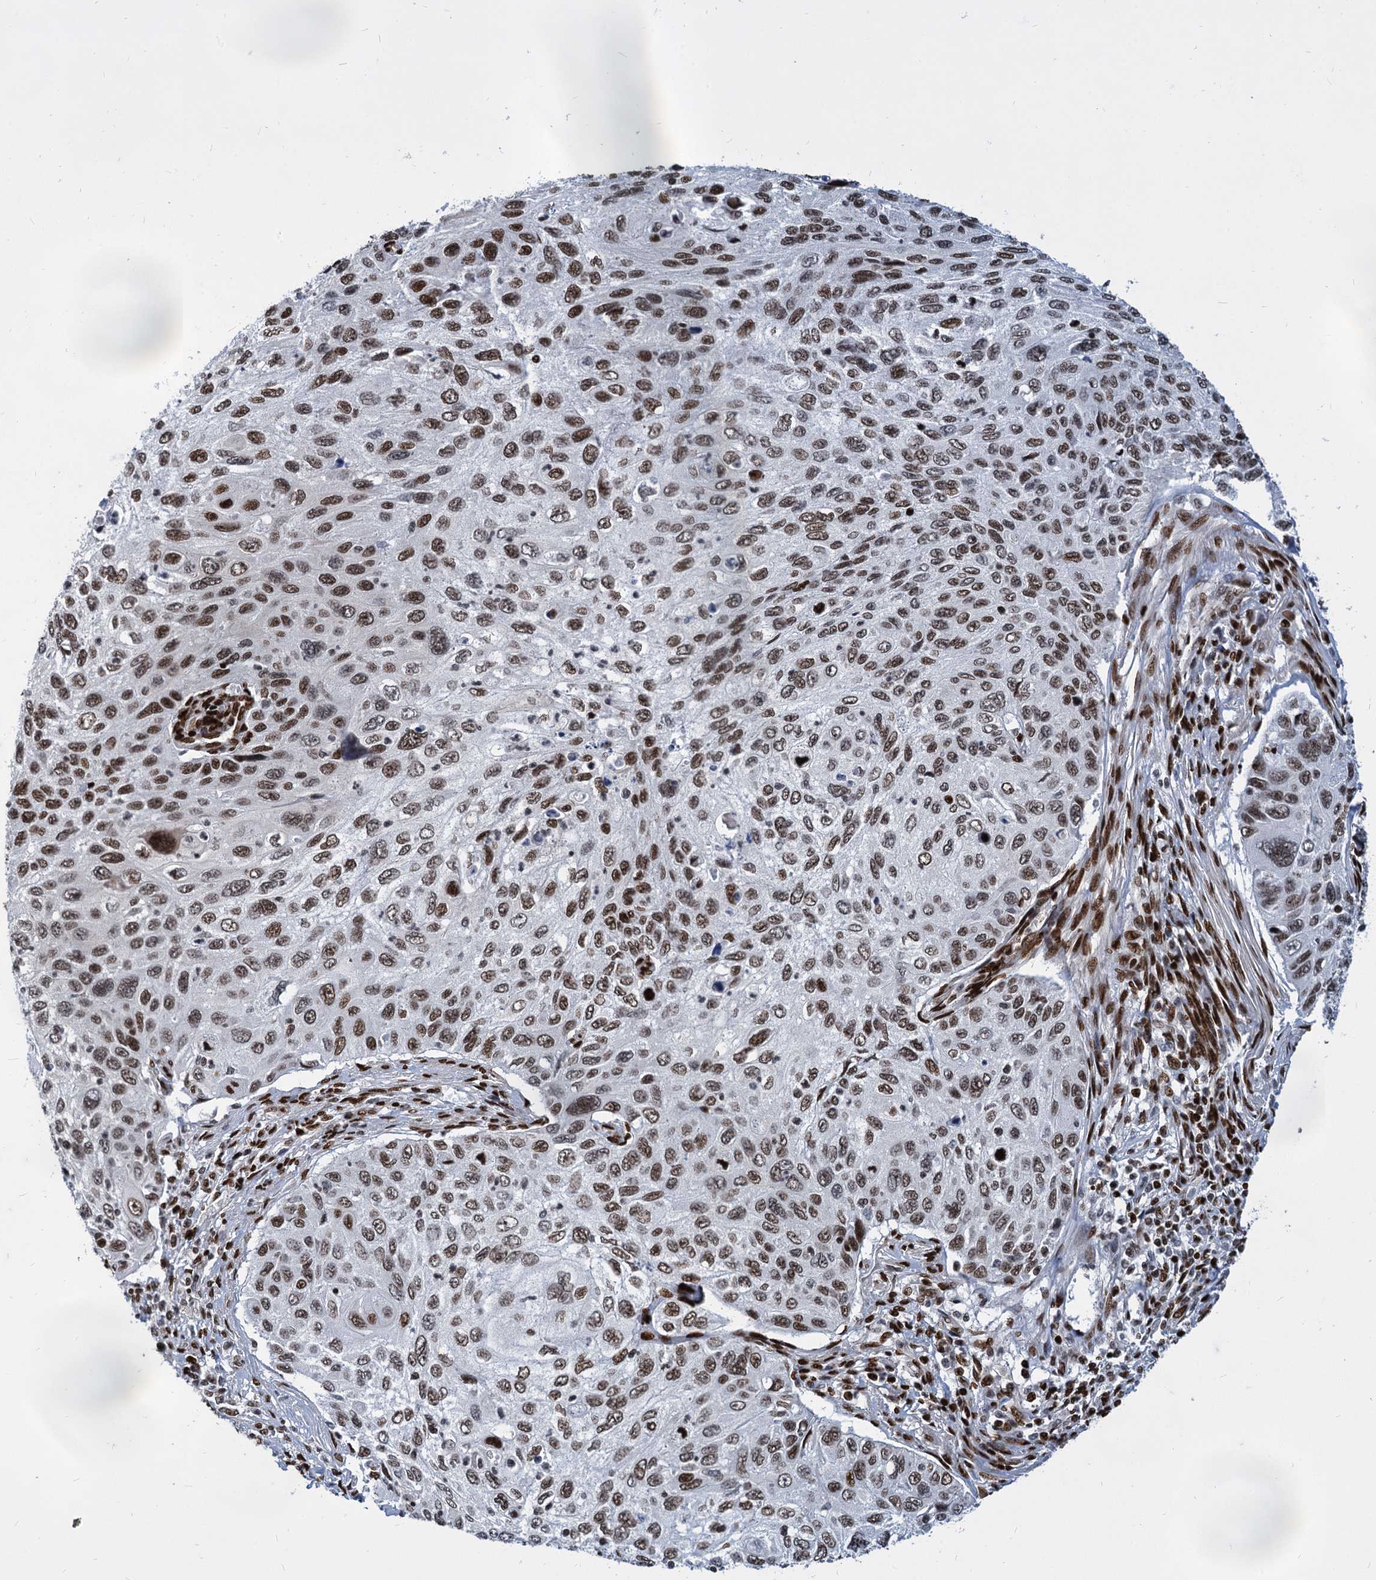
{"staining": {"intensity": "moderate", "quantity": ">75%", "location": "nuclear"}, "tissue": "cervical cancer", "cell_type": "Tumor cells", "image_type": "cancer", "snomed": [{"axis": "morphology", "description": "Squamous cell carcinoma, NOS"}, {"axis": "topography", "description": "Cervix"}], "caption": "Squamous cell carcinoma (cervical) stained for a protein (brown) shows moderate nuclear positive expression in about >75% of tumor cells.", "gene": "MECP2", "patient": {"sex": "female", "age": 70}}